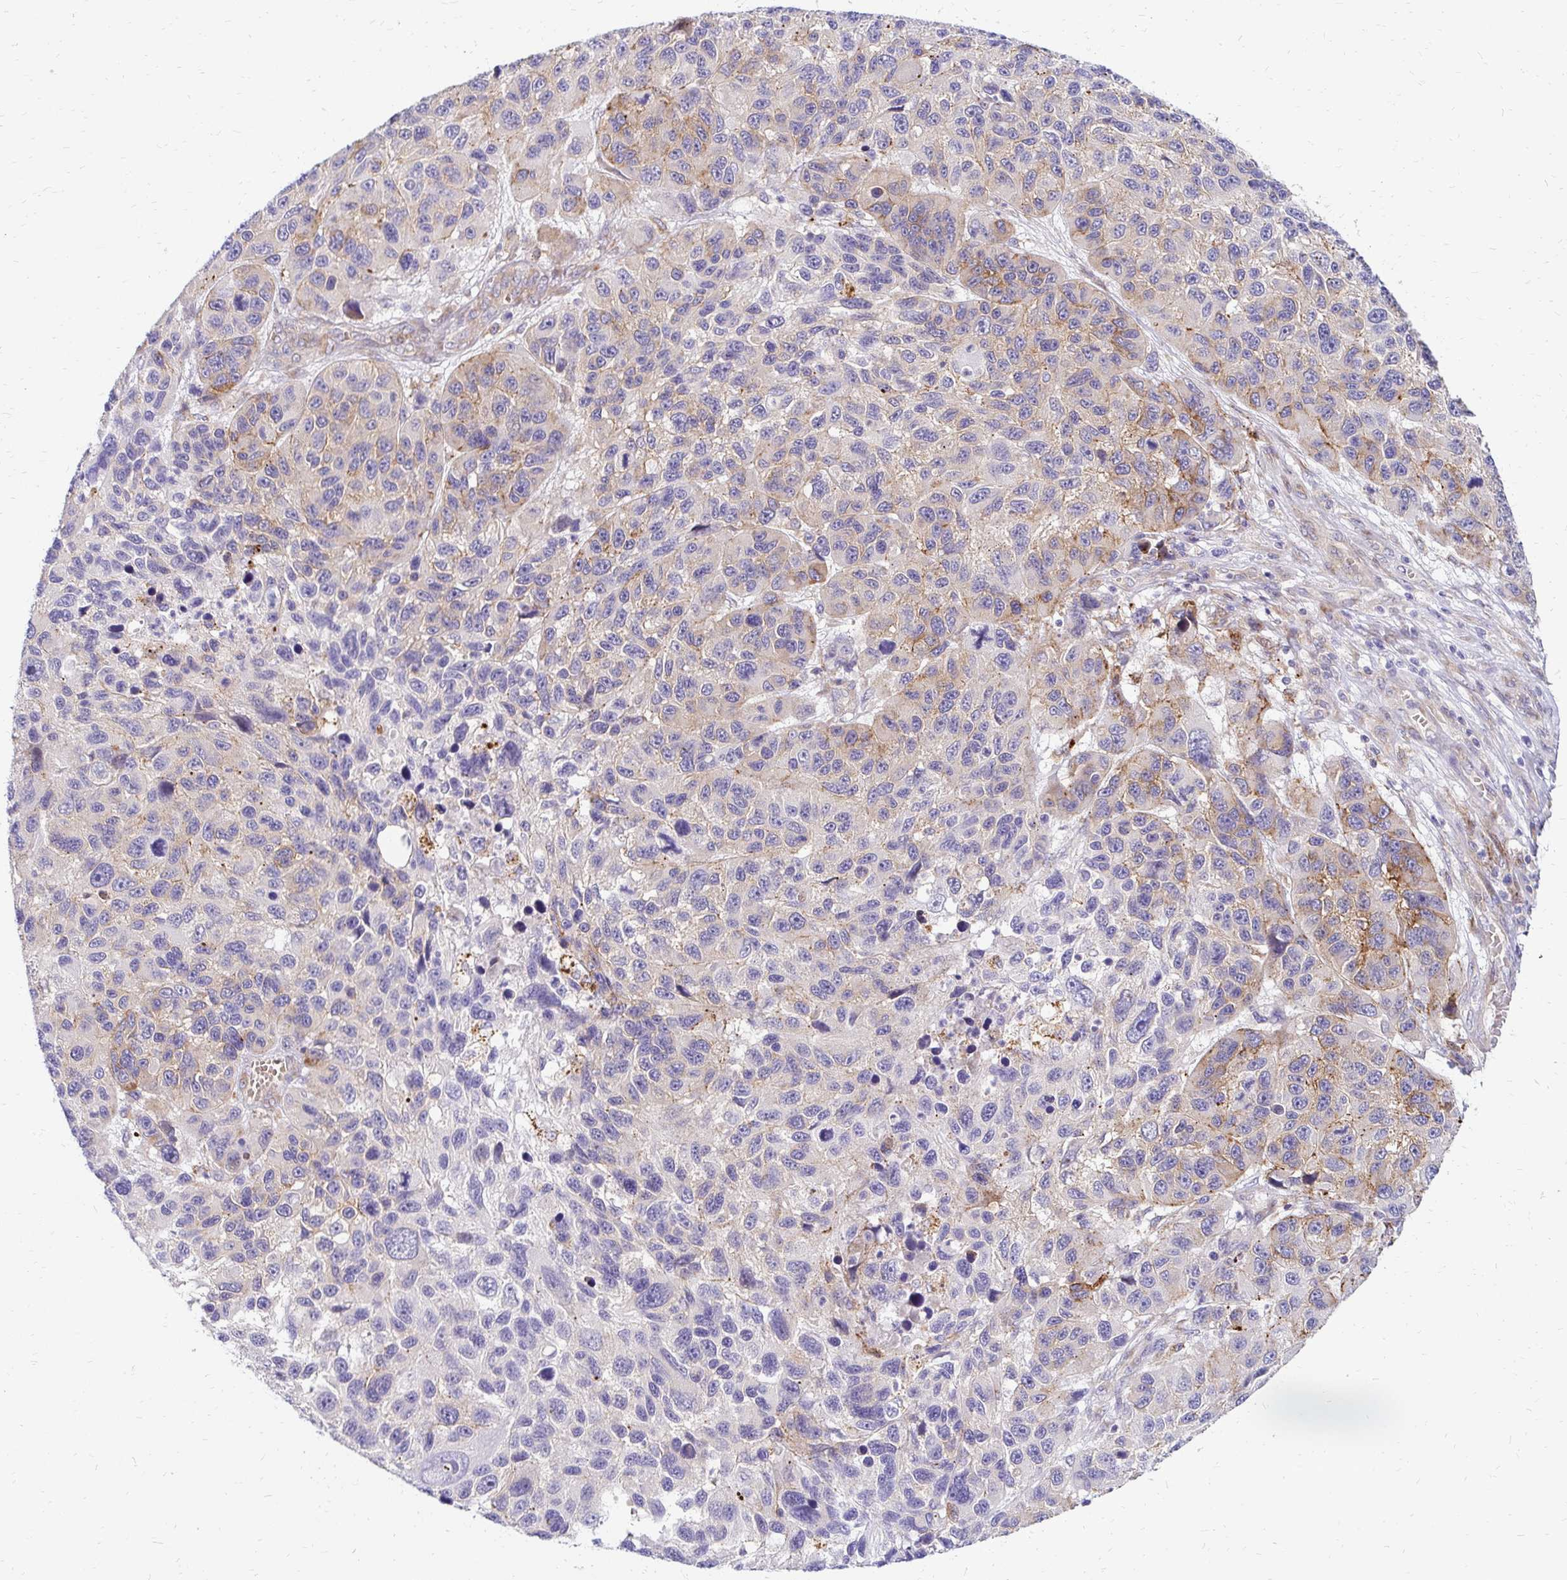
{"staining": {"intensity": "weak", "quantity": "<25%", "location": "cytoplasmic/membranous"}, "tissue": "melanoma", "cell_type": "Tumor cells", "image_type": "cancer", "snomed": [{"axis": "morphology", "description": "Malignant melanoma, NOS"}, {"axis": "topography", "description": "Skin"}], "caption": "This is an IHC photomicrograph of human malignant melanoma. There is no expression in tumor cells.", "gene": "IDUA", "patient": {"sex": "male", "age": 53}}